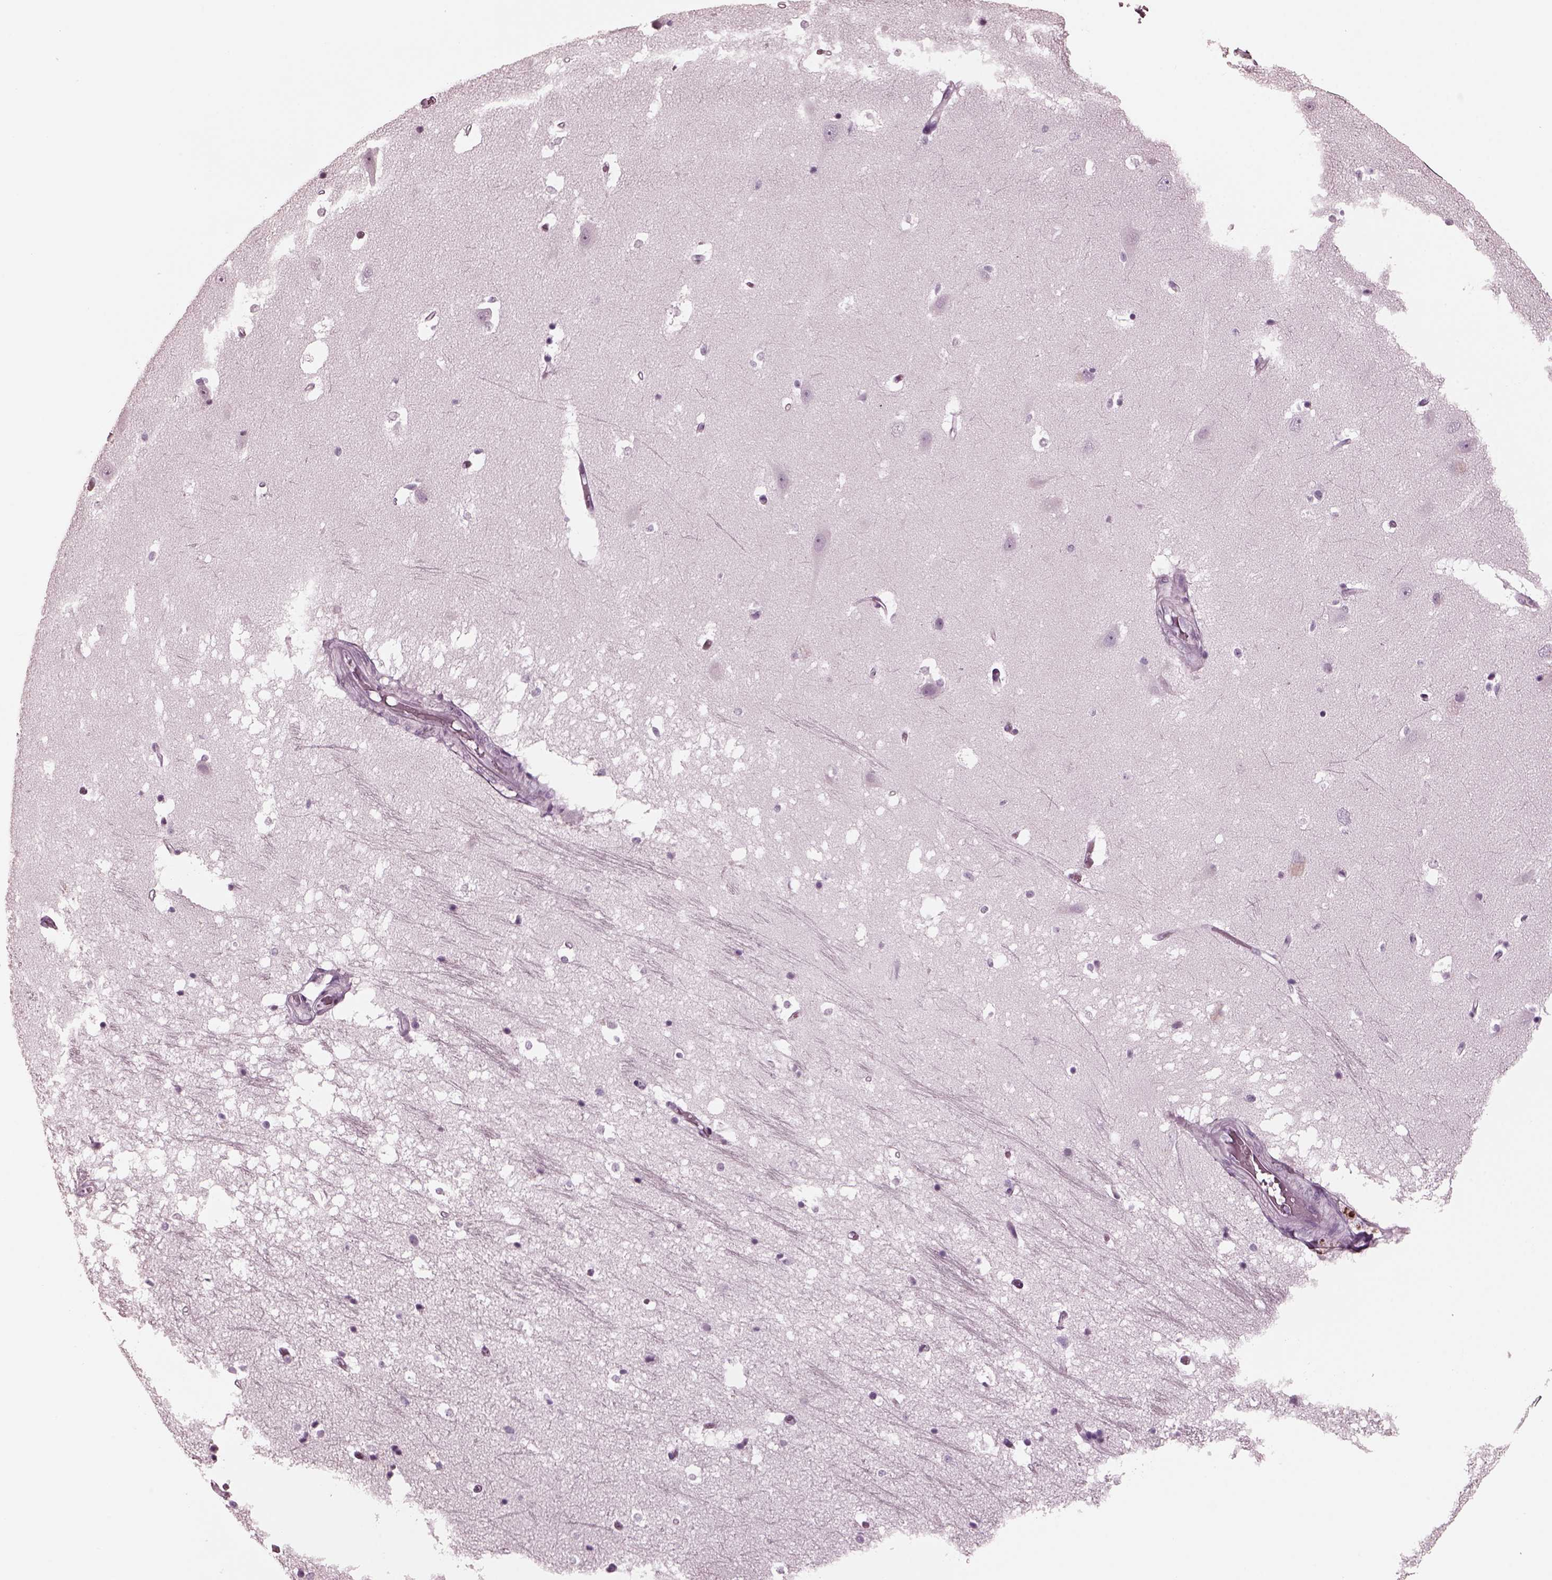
{"staining": {"intensity": "negative", "quantity": "none", "location": "none"}, "tissue": "hippocampus", "cell_type": "Glial cells", "image_type": "normal", "snomed": [{"axis": "morphology", "description": "Normal tissue, NOS"}, {"axis": "topography", "description": "Hippocampus"}], "caption": "This is an immunohistochemistry (IHC) photomicrograph of unremarkable hippocampus. There is no positivity in glial cells.", "gene": "RCVRN", "patient": {"sex": "male", "age": 44}}